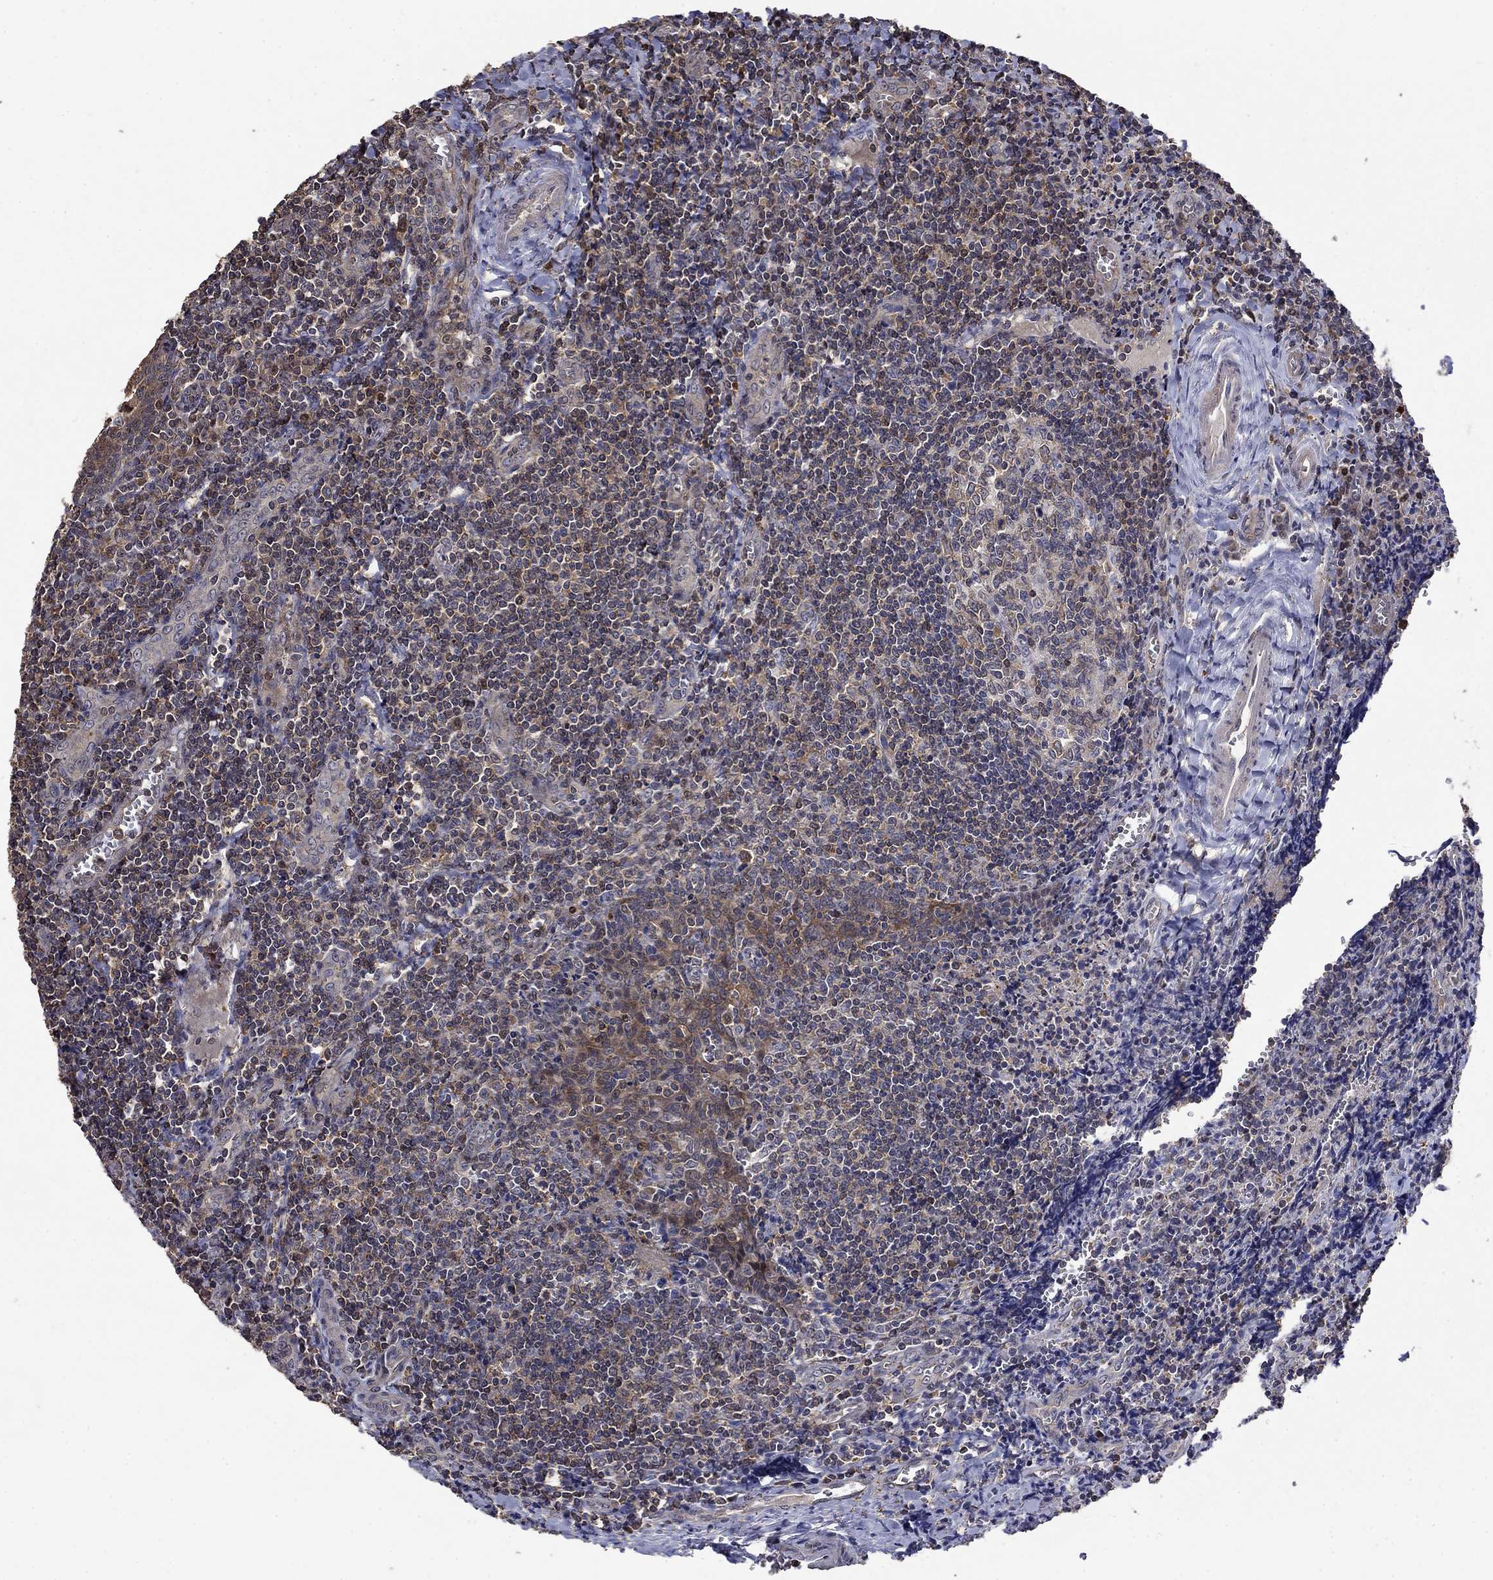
{"staining": {"intensity": "weak", "quantity": "<25%", "location": "cytoplasmic/membranous"}, "tissue": "tonsil", "cell_type": "Germinal center cells", "image_type": "normal", "snomed": [{"axis": "morphology", "description": "Normal tissue, NOS"}, {"axis": "morphology", "description": "Inflammation, NOS"}, {"axis": "topography", "description": "Tonsil"}], "caption": "Immunohistochemistry (IHC) of normal tonsil displays no expression in germinal center cells. (DAB immunohistochemistry (IHC) visualized using brightfield microscopy, high magnification).", "gene": "DVL1", "patient": {"sex": "female", "age": 31}}